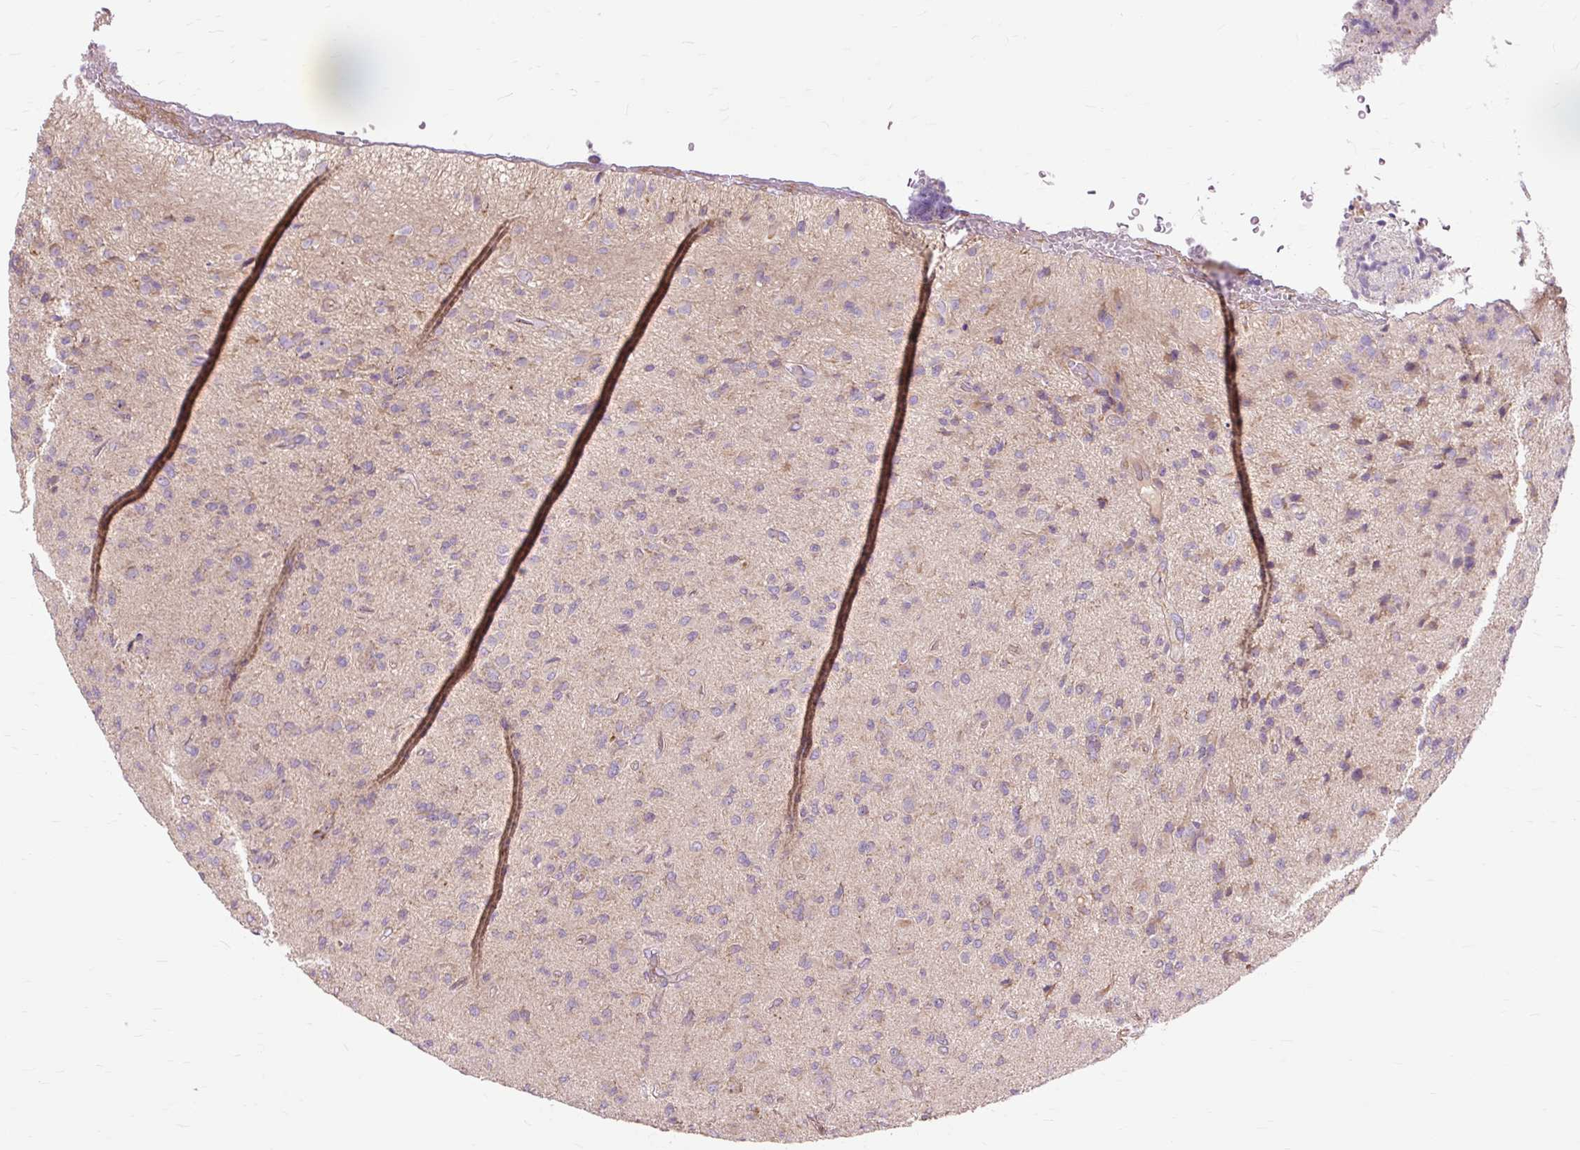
{"staining": {"intensity": "negative", "quantity": "none", "location": "none"}, "tissue": "glioma", "cell_type": "Tumor cells", "image_type": "cancer", "snomed": [{"axis": "morphology", "description": "Glioma, malignant, High grade"}, {"axis": "topography", "description": "Brain"}], "caption": "Glioma was stained to show a protein in brown. There is no significant expression in tumor cells.", "gene": "PDZD2", "patient": {"sex": "male", "age": 36}}